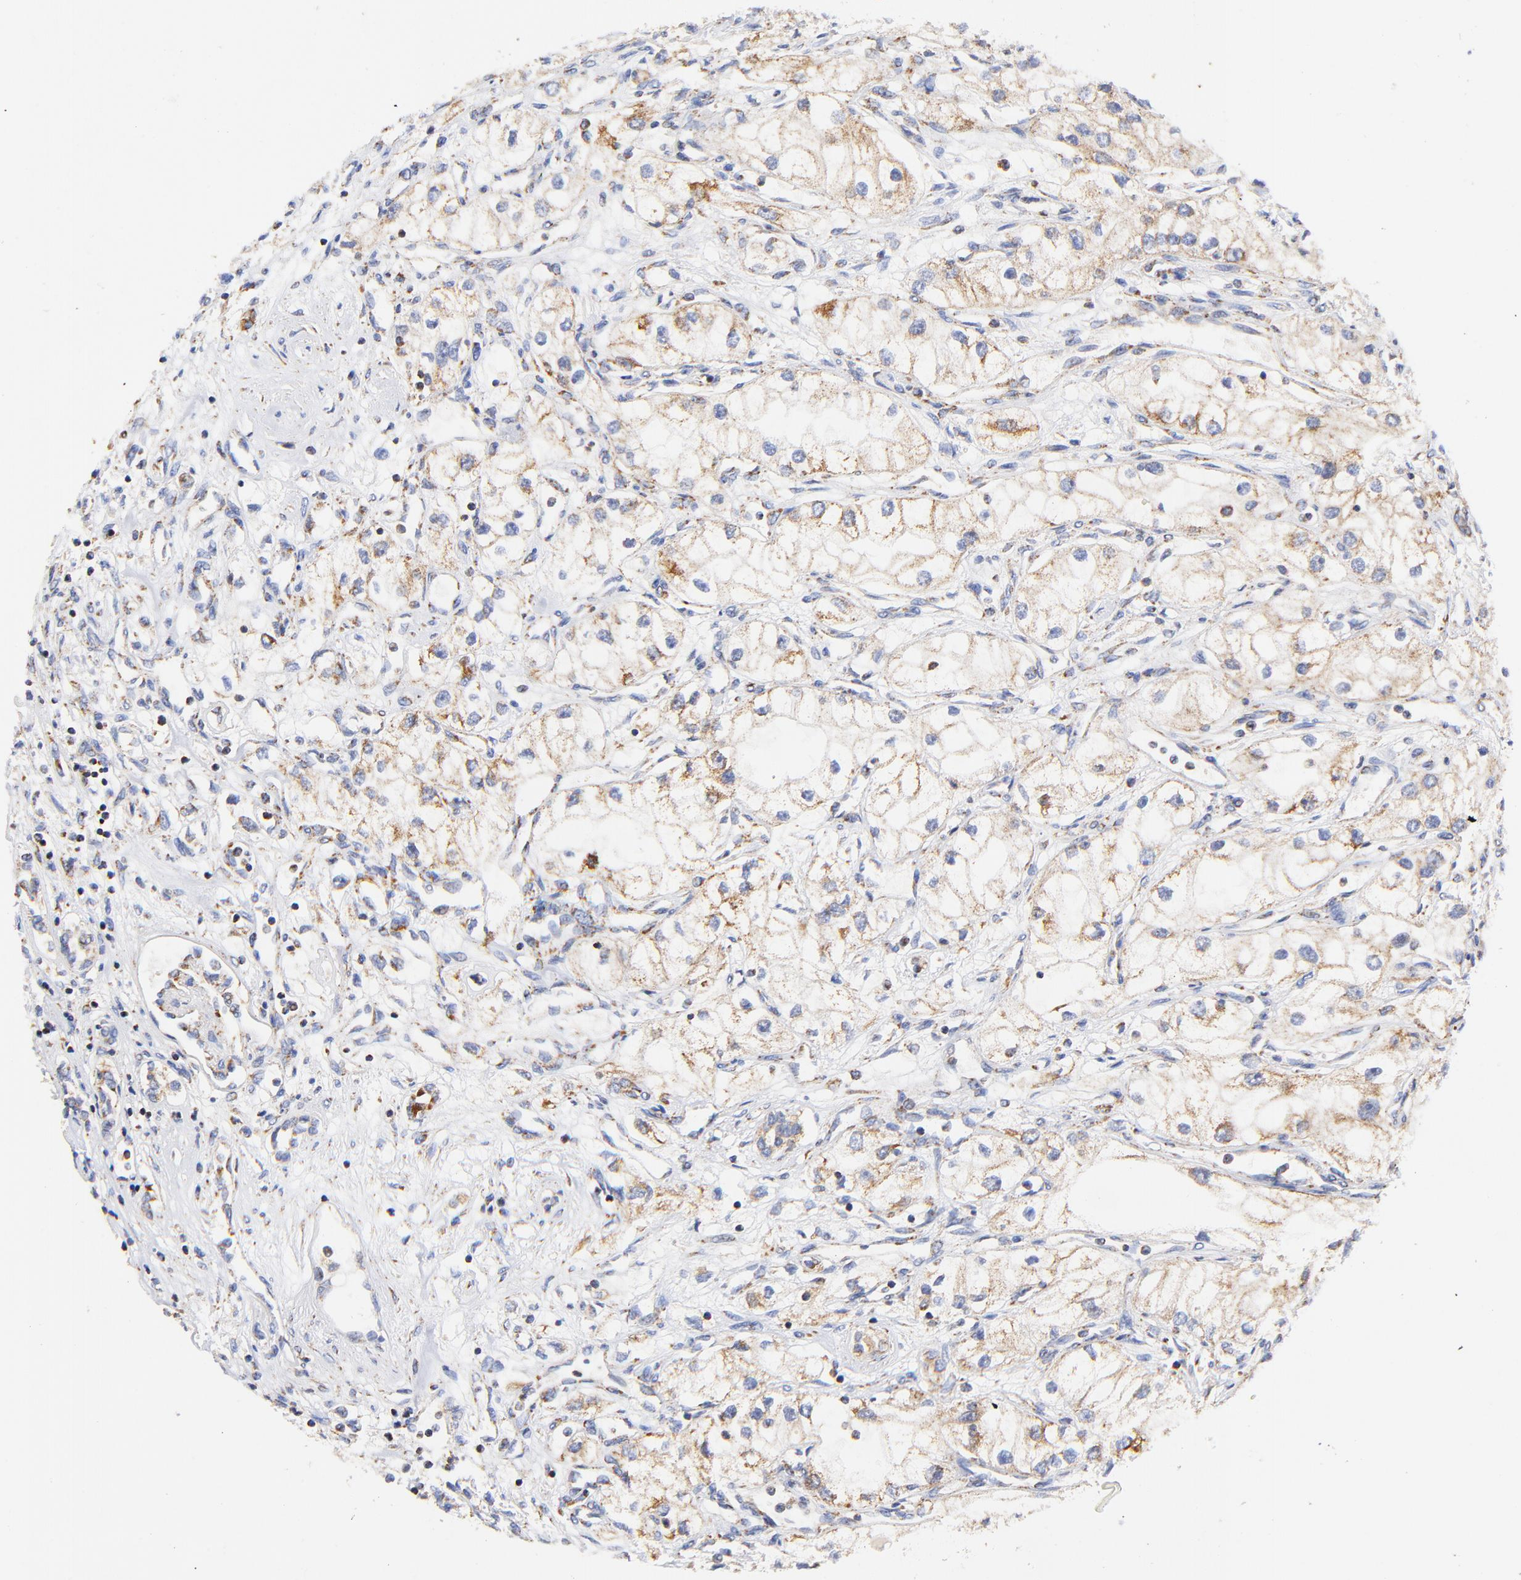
{"staining": {"intensity": "moderate", "quantity": ">75%", "location": "cytoplasmic/membranous"}, "tissue": "renal cancer", "cell_type": "Tumor cells", "image_type": "cancer", "snomed": [{"axis": "morphology", "description": "Adenocarcinoma, NOS"}, {"axis": "topography", "description": "Kidney"}], "caption": "Adenocarcinoma (renal) stained with immunohistochemistry displays moderate cytoplasmic/membranous expression in approximately >75% of tumor cells.", "gene": "ATP5F1D", "patient": {"sex": "male", "age": 57}}